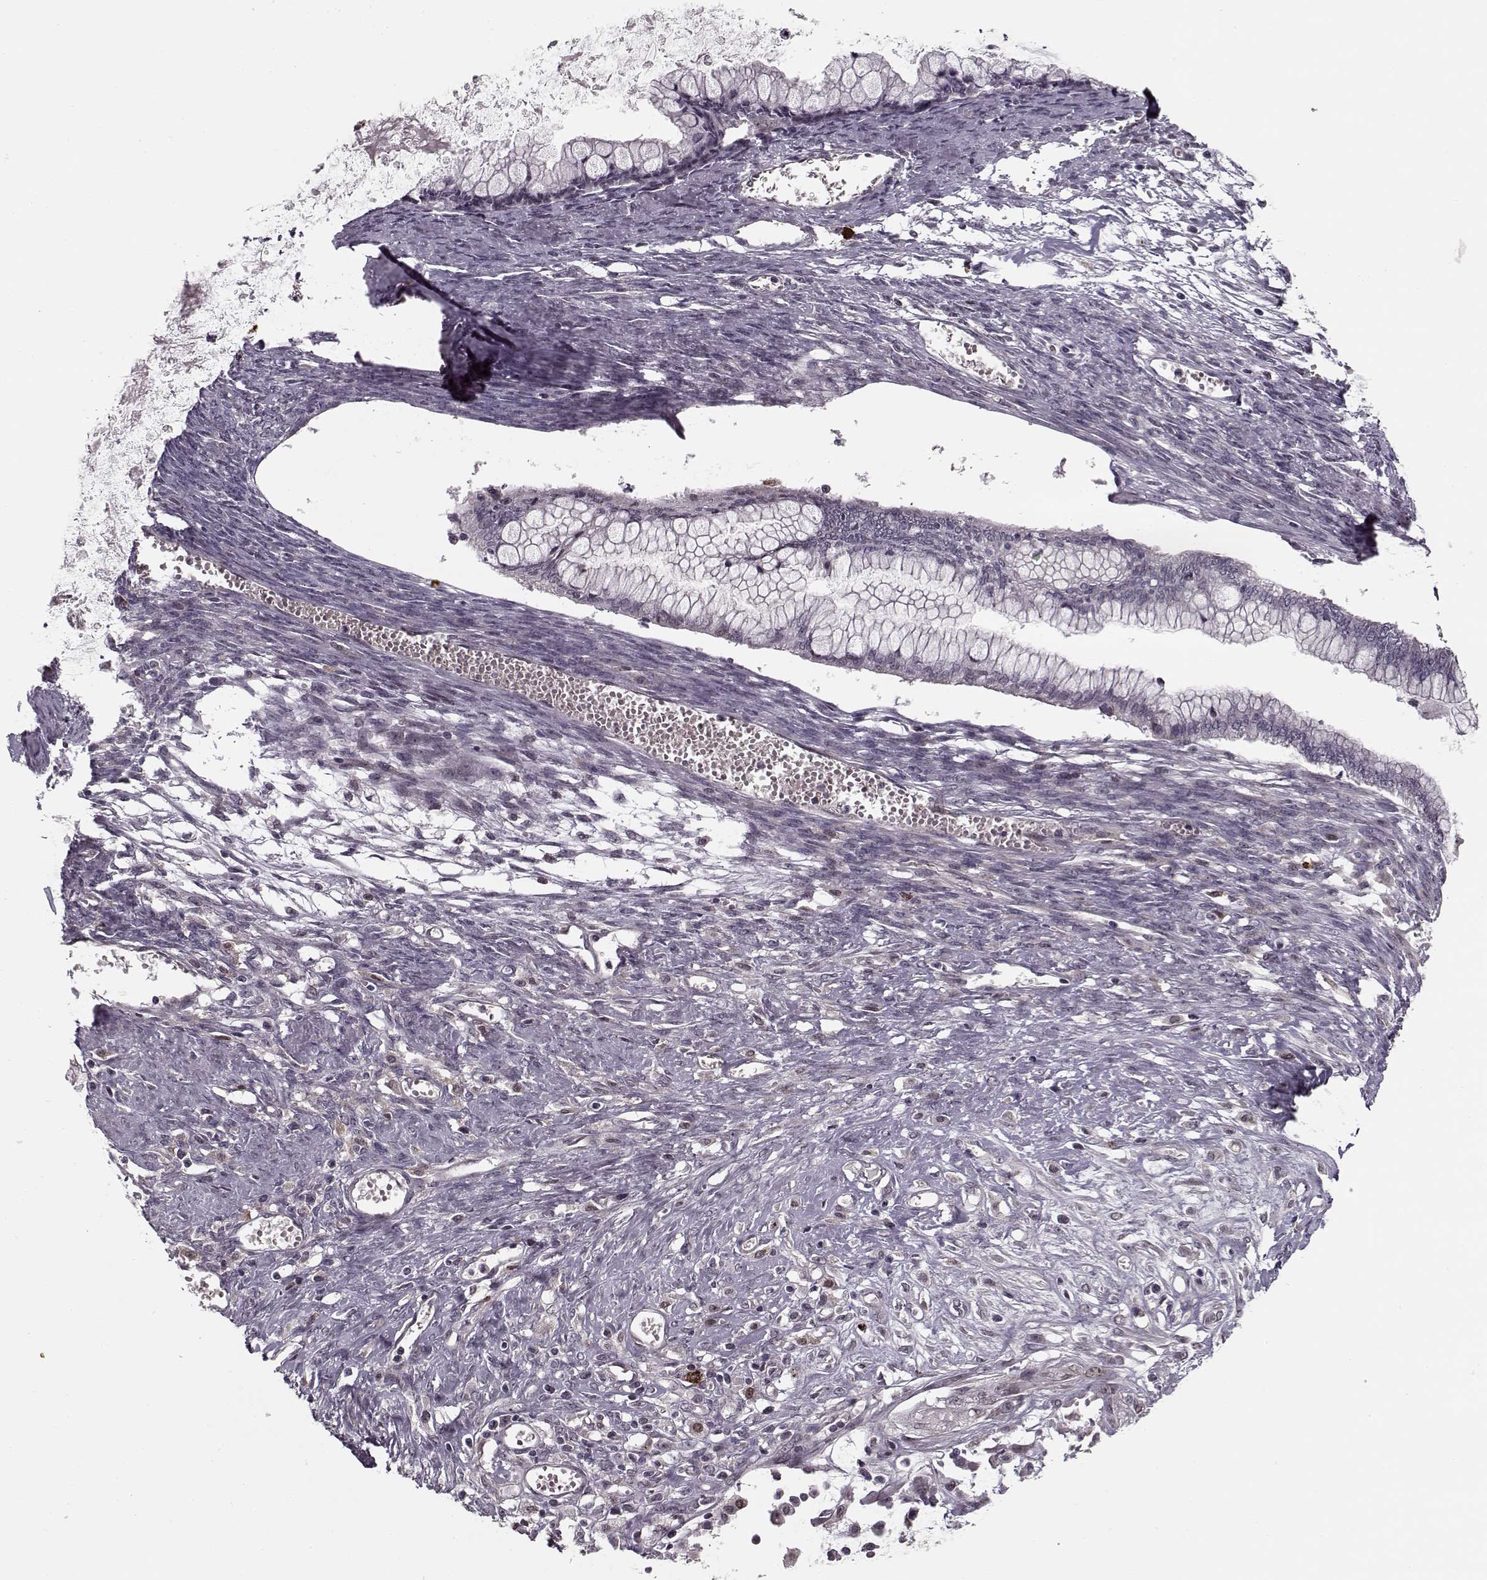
{"staining": {"intensity": "negative", "quantity": "none", "location": "none"}, "tissue": "ovarian cancer", "cell_type": "Tumor cells", "image_type": "cancer", "snomed": [{"axis": "morphology", "description": "Cystadenocarcinoma, mucinous, NOS"}, {"axis": "topography", "description": "Ovary"}], "caption": "Image shows no significant protein expression in tumor cells of mucinous cystadenocarcinoma (ovarian).", "gene": "DNAI3", "patient": {"sex": "female", "age": 67}}